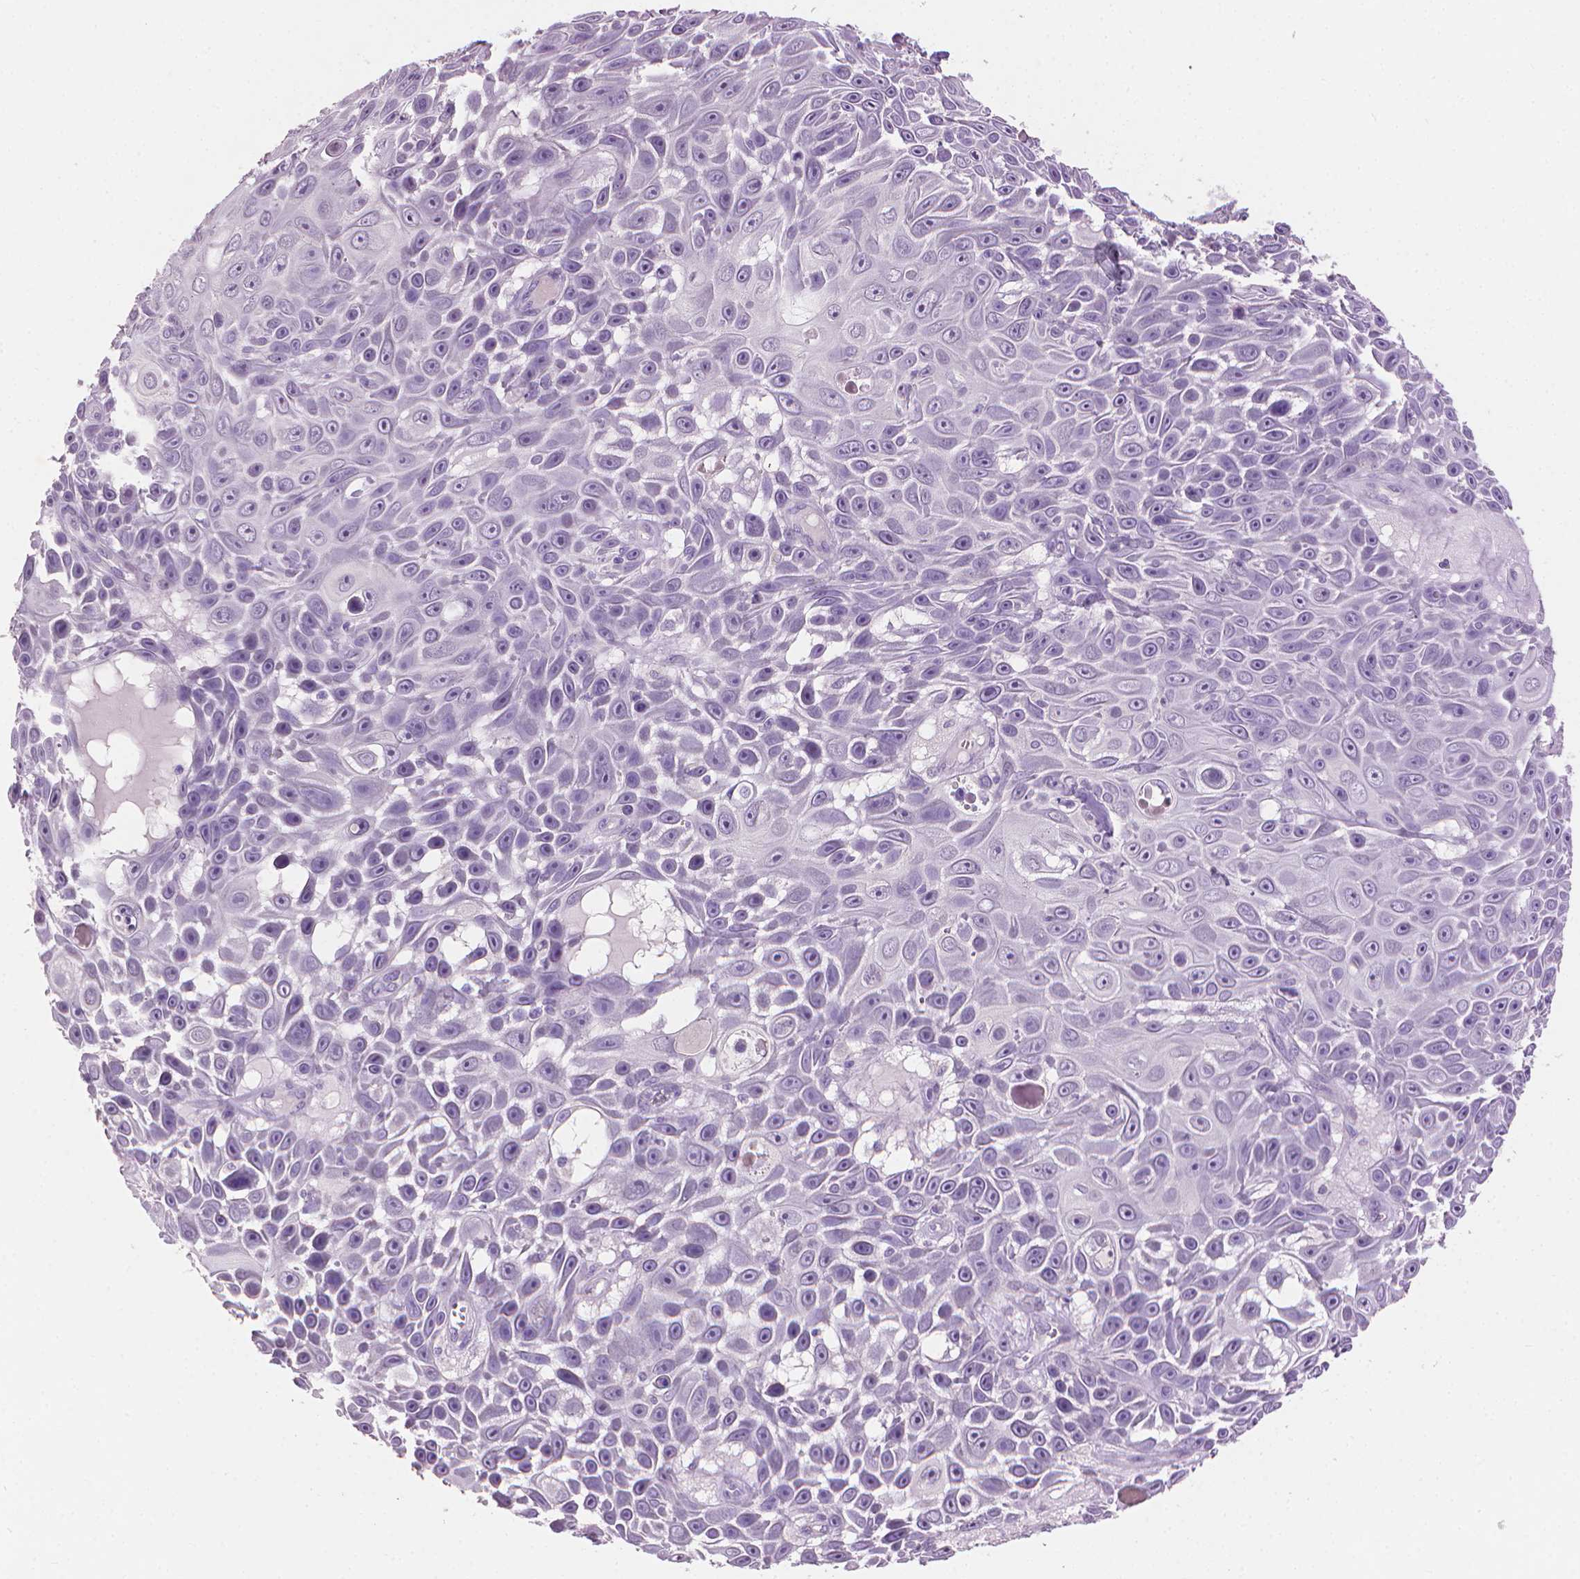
{"staining": {"intensity": "negative", "quantity": "none", "location": "none"}, "tissue": "skin cancer", "cell_type": "Tumor cells", "image_type": "cancer", "snomed": [{"axis": "morphology", "description": "Squamous cell carcinoma, NOS"}, {"axis": "topography", "description": "Skin"}], "caption": "Tumor cells are negative for protein expression in human skin cancer (squamous cell carcinoma).", "gene": "MLANA", "patient": {"sex": "male", "age": 82}}